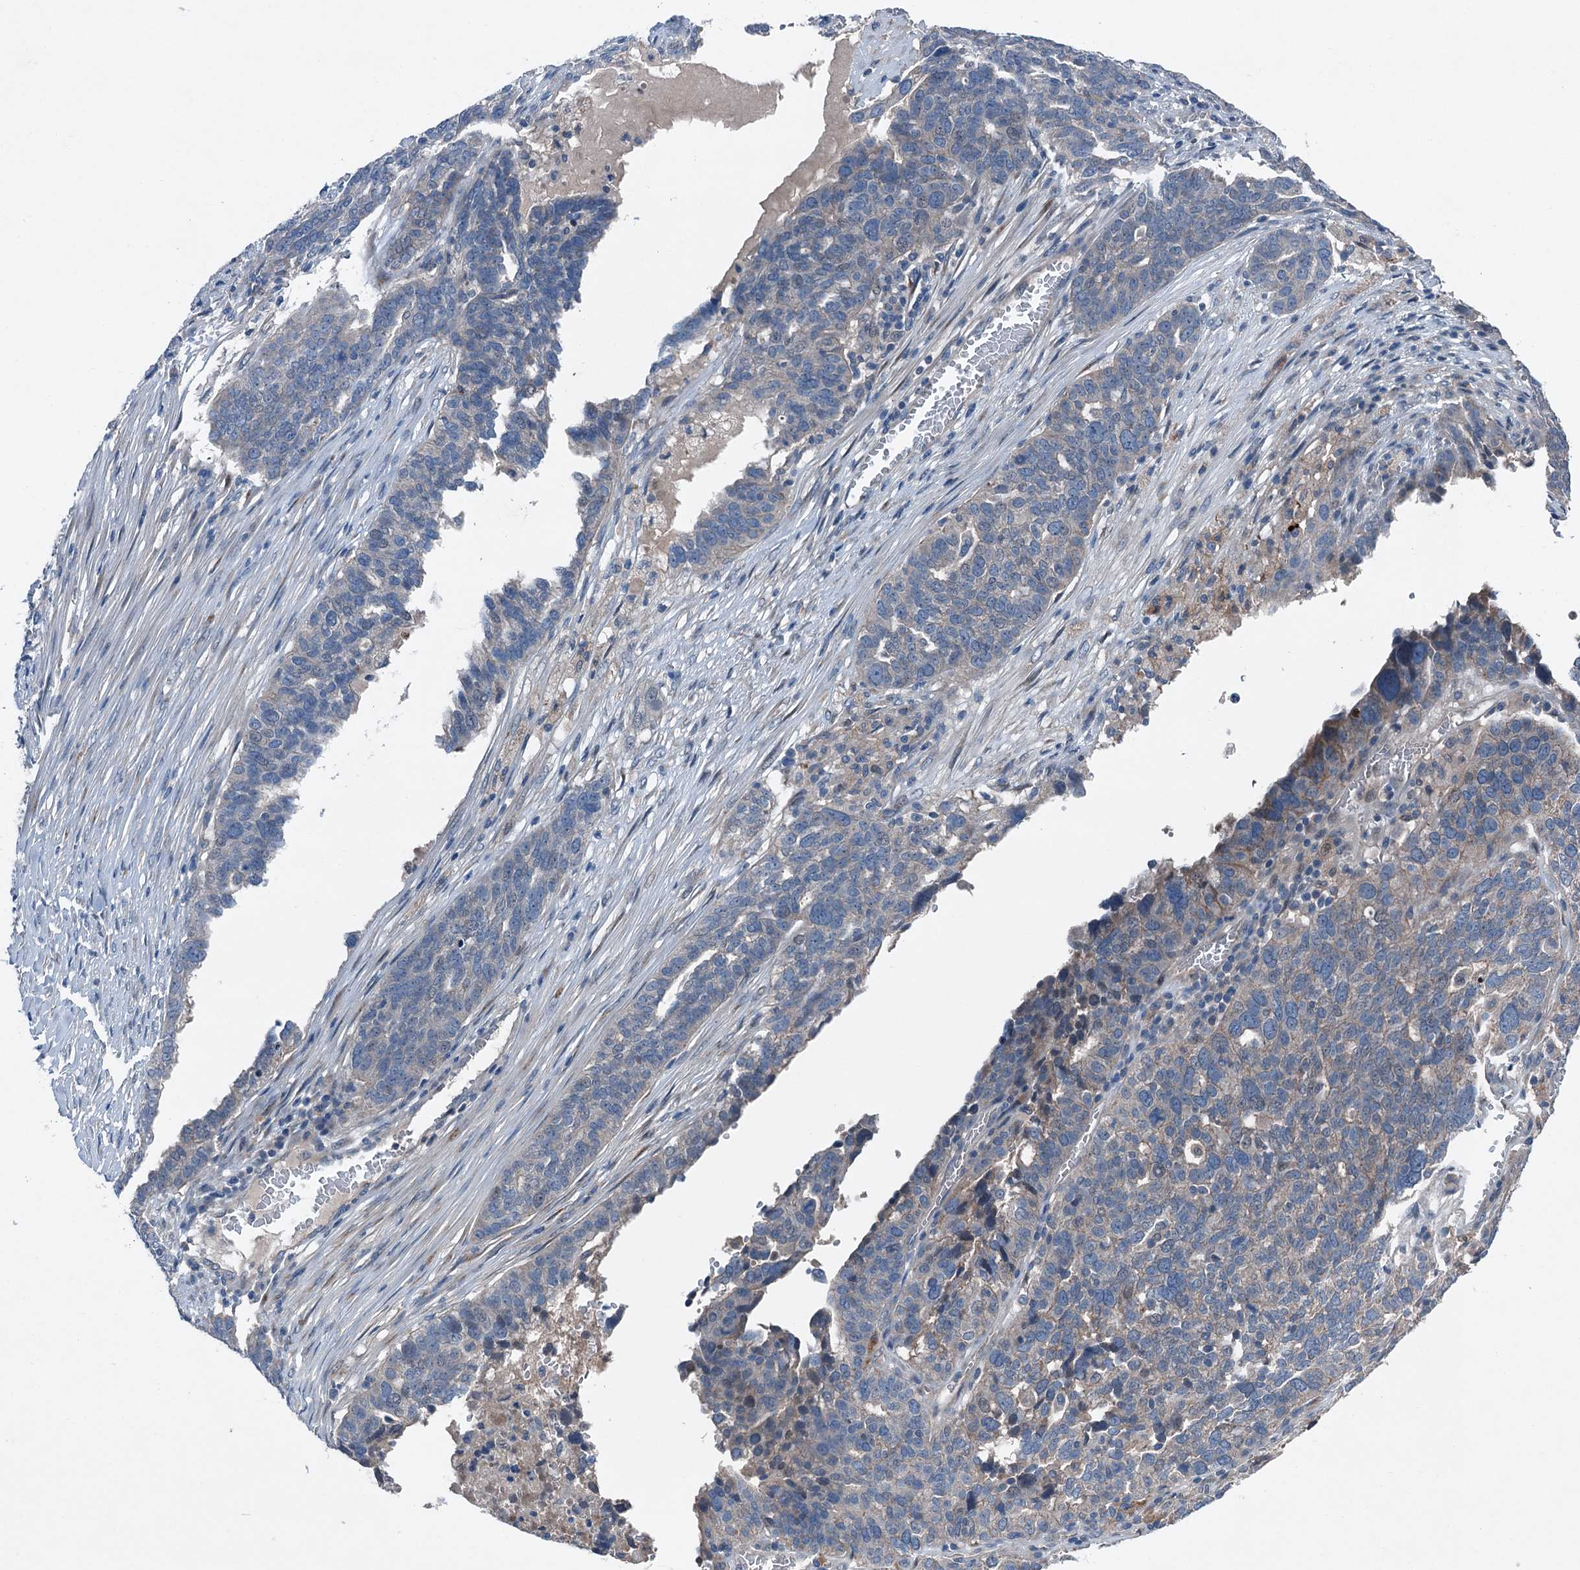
{"staining": {"intensity": "weak", "quantity": "<25%", "location": "cytoplasmic/membranous"}, "tissue": "ovarian cancer", "cell_type": "Tumor cells", "image_type": "cancer", "snomed": [{"axis": "morphology", "description": "Cystadenocarcinoma, serous, NOS"}, {"axis": "topography", "description": "Ovary"}], "caption": "High power microscopy image of an IHC micrograph of ovarian serous cystadenocarcinoma, revealing no significant staining in tumor cells.", "gene": "SLC2A10", "patient": {"sex": "female", "age": 59}}